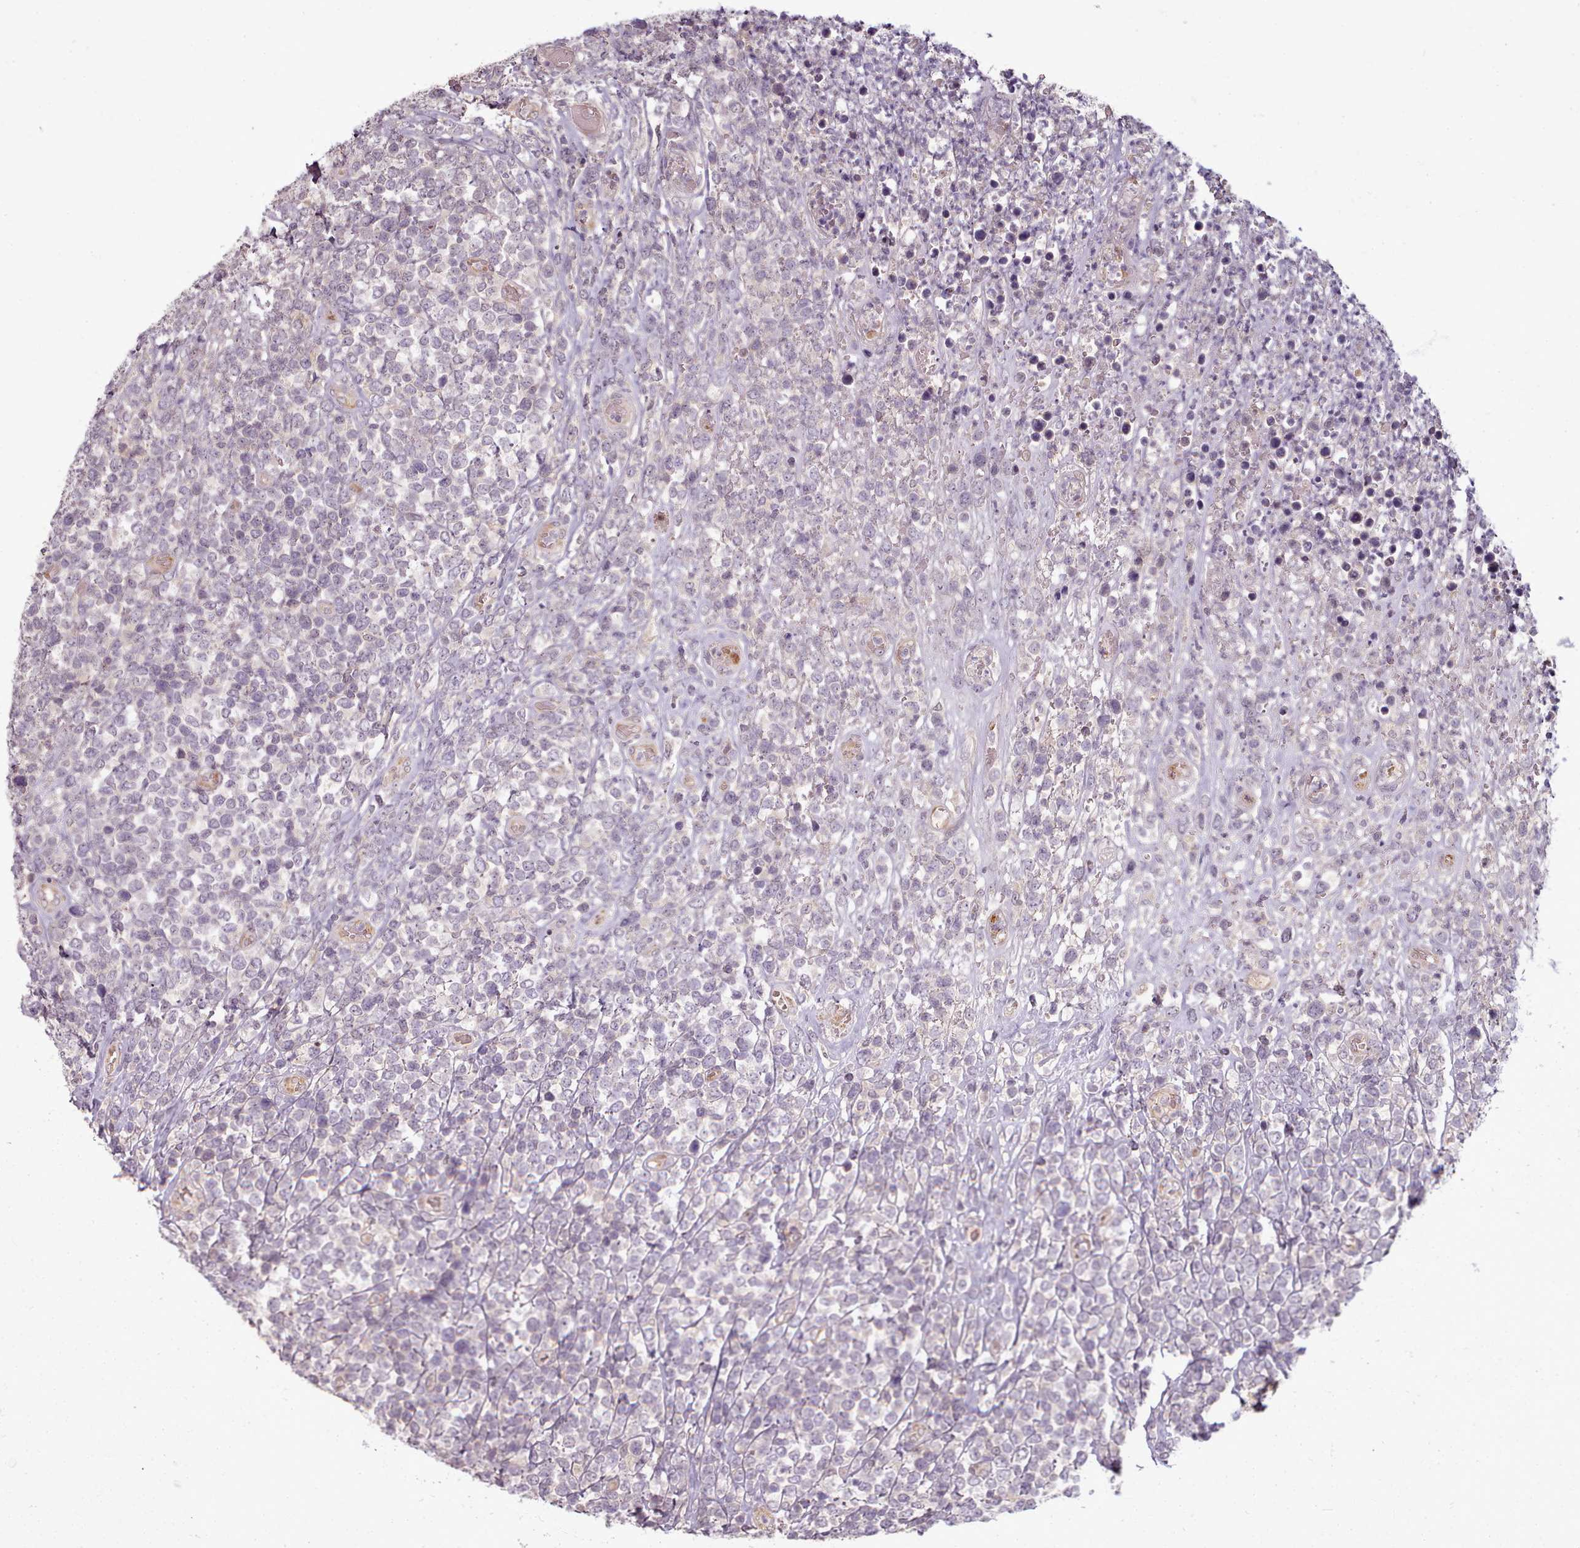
{"staining": {"intensity": "negative", "quantity": "none", "location": "none"}, "tissue": "lymphoma", "cell_type": "Tumor cells", "image_type": "cancer", "snomed": [{"axis": "morphology", "description": "Malignant lymphoma, non-Hodgkin's type, High grade"}, {"axis": "topography", "description": "Soft tissue"}], "caption": "A histopathology image of human high-grade malignant lymphoma, non-Hodgkin's type is negative for staining in tumor cells.", "gene": "C1QTNF5", "patient": {"sex": "female", "age": 56}}